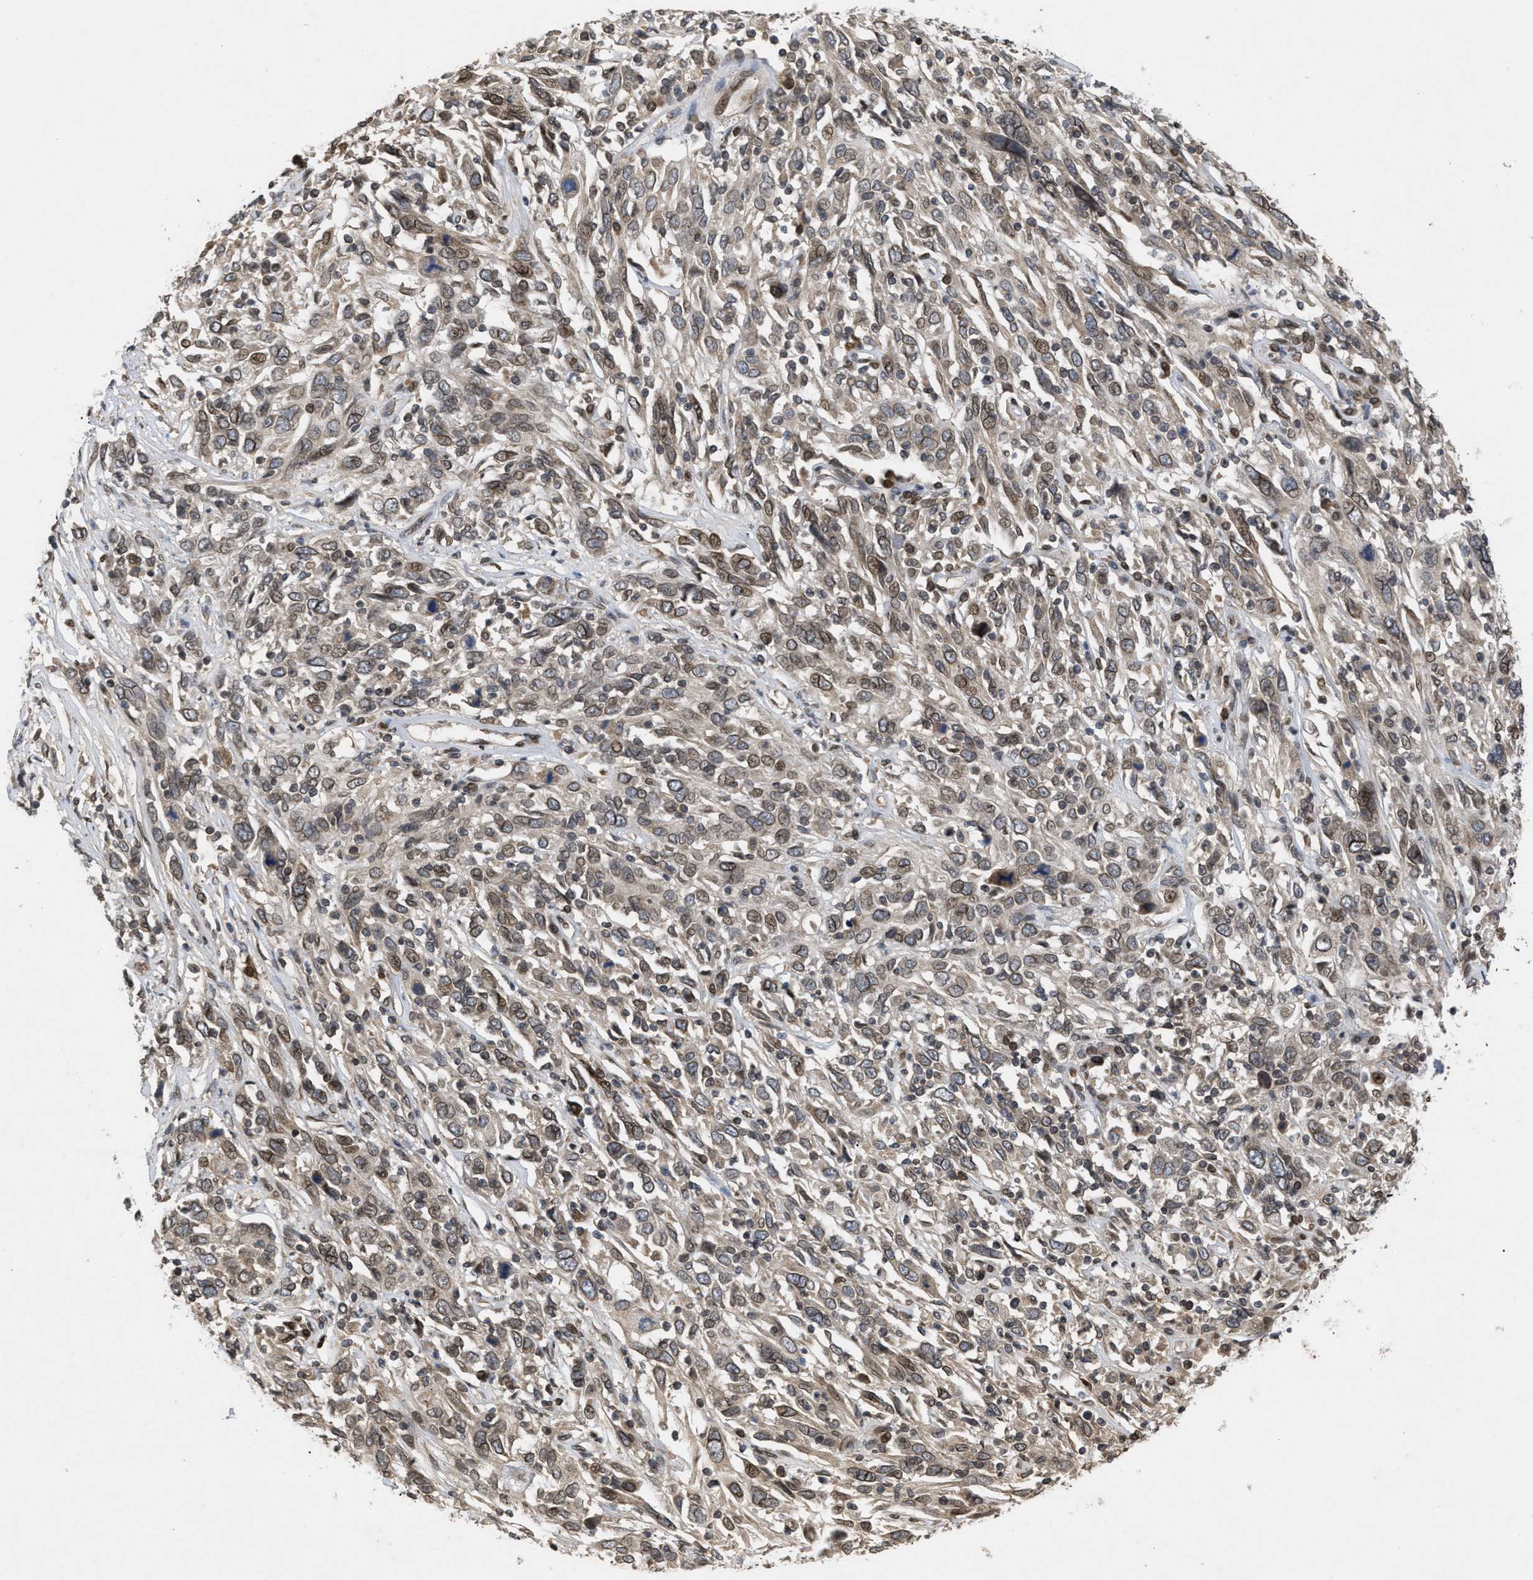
{"staining": {"intensity": "weak", "quantity": ">75%", "location": "cytoplasmic/membranous,nuclear"}, "tissue": "cervical cancer", "cell_type": "Tumor cells", "image_type": "cancer", "snomed": [{"axis": "morphology", "description": "Squamous cell carcinoma, NOS"}, {"axis": "topography", "description": "Cervix"}], "caption": "This is a micrograph of immunohistochemistry staining of cervical squamous cell carcinoma, which shows weak positivity in the cytoplasmic/membranous and nuclear of tumor cells.", "gene": "CRY1", "patient": {"sex": "female", "age": 46}}